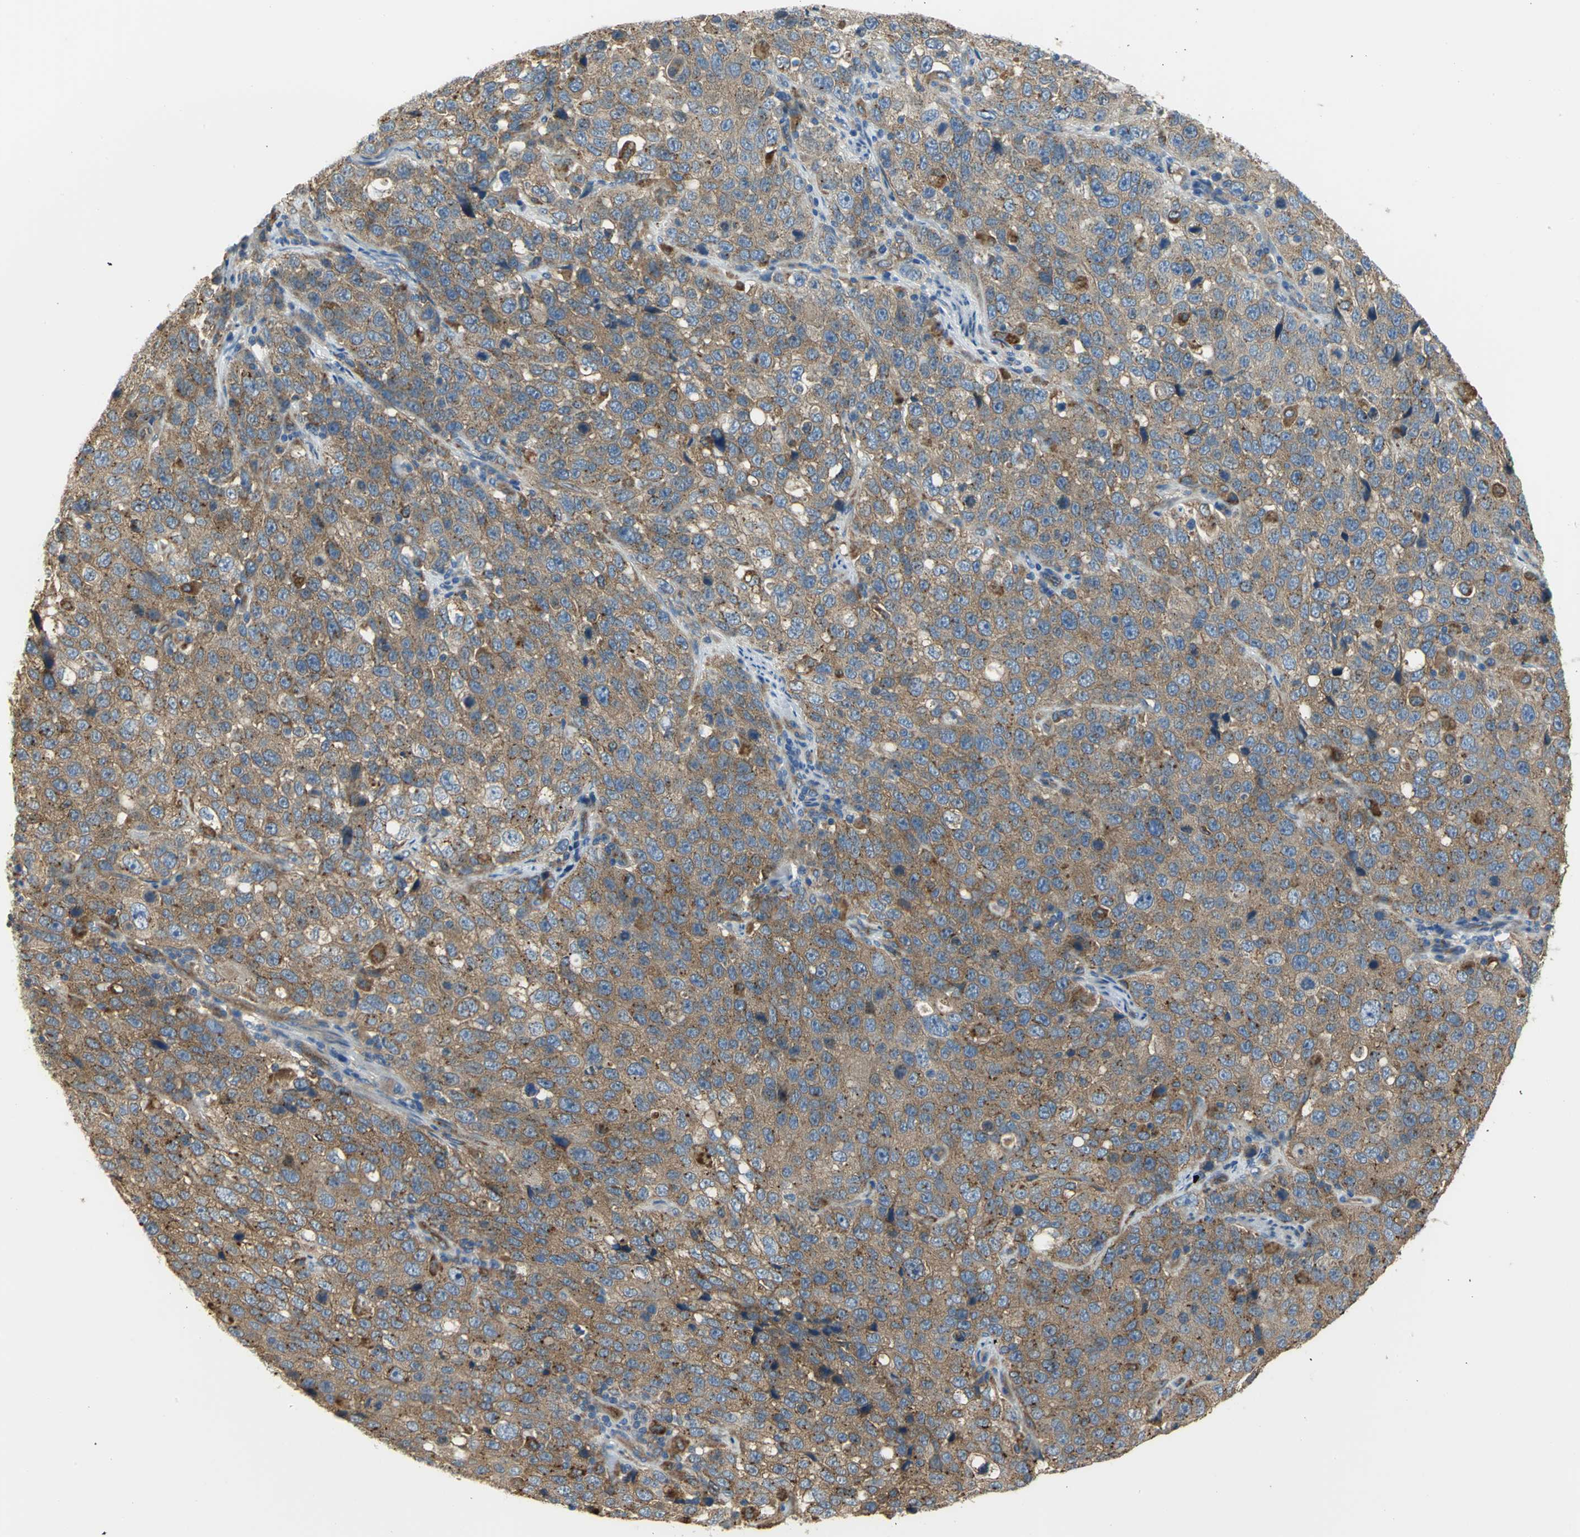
{"staining": {"intensity": "strong", "quantity": ">75%", "location": "cytoplasmic/membranous"}, "tissue": "stomach cancer", "cell_type": "Tumor cells", "image_type": "cancer", "snomed": [{"axis": "morphology", "description": "Normal tissue, NOS"}, {"axis": "morphology", "description": "Adenocarcinoma, NOS"}, {"axis": "topography", "description": "Stomach"}], "caption": "Immunohistochemistry (IHC) staining of adenocarcinoma (stomach), which demonstrates high levels of strong cytoplasmic/membranous expression in about >75% of tumor cells indicating strong cytoplasmic/membranous protein positivity. The staining was performed using DAB (3,3'-diaminobenzidine) (brown) for protein detection and nuclei were counterstained in hematoxylin (blue).", "gene": "DIAPH2", "patient": {"sex": "male", "age": 48}}